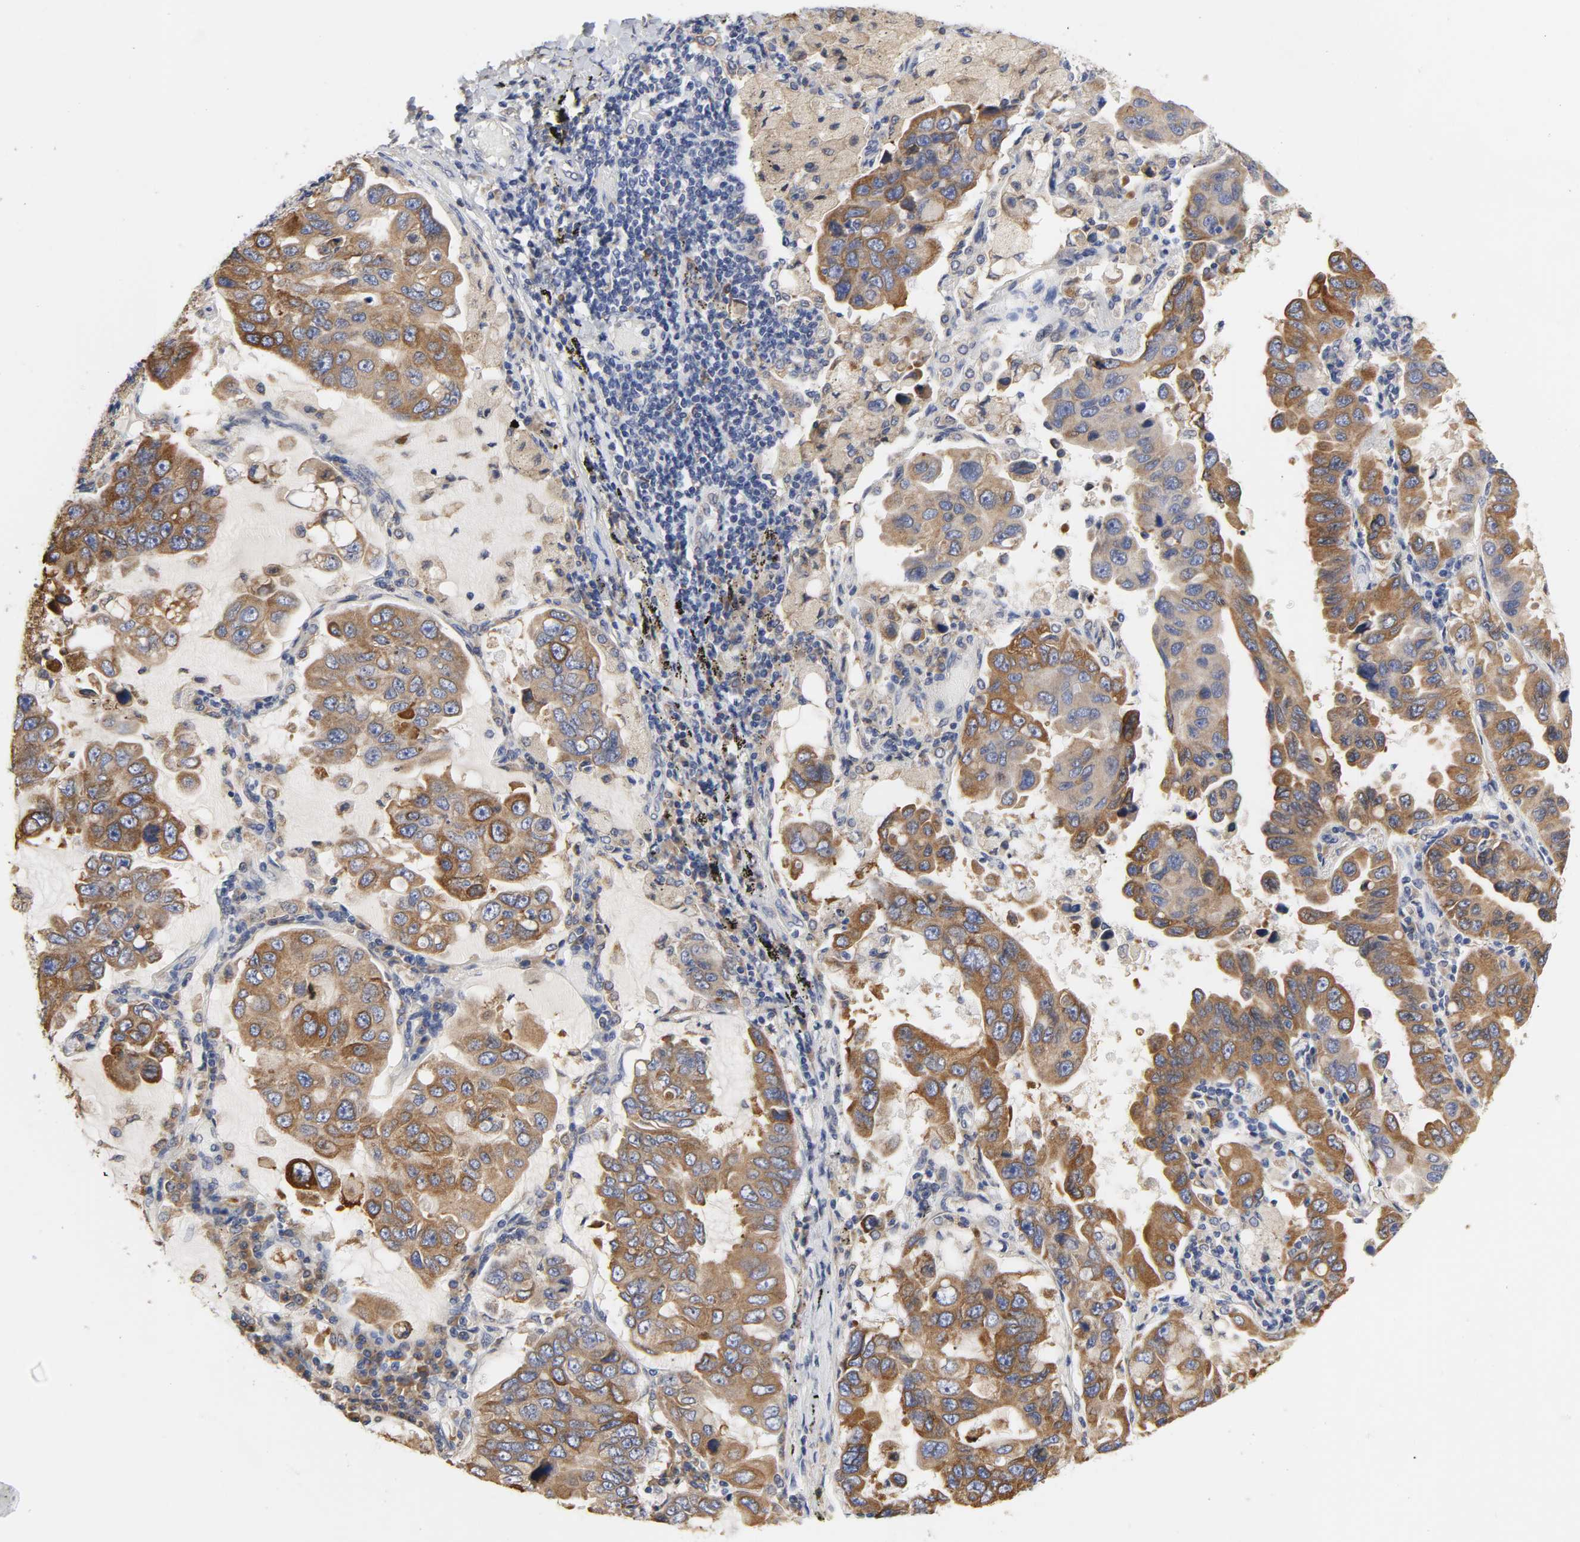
{"staining": {"intensity": "strong", "quantity": ">75%", "location": "cytoplasmic/membranous"}, "tissue": "lung cancer", "cell_type": "Tumor cells", "image_type": "cancer", "snomed": [{"axis": "morphology", "description": "Adenocarcinoma, NOS"}, {"axis": "topography", "description": "Lung"}], "caption": "Protein staining reveals strong cytoplasmic/membranous expression in about >75% of tumor cells in lung cancer (adenocarcinoma).", "gene": "HCK", "patient": {"sex": "male", "age": 64}}